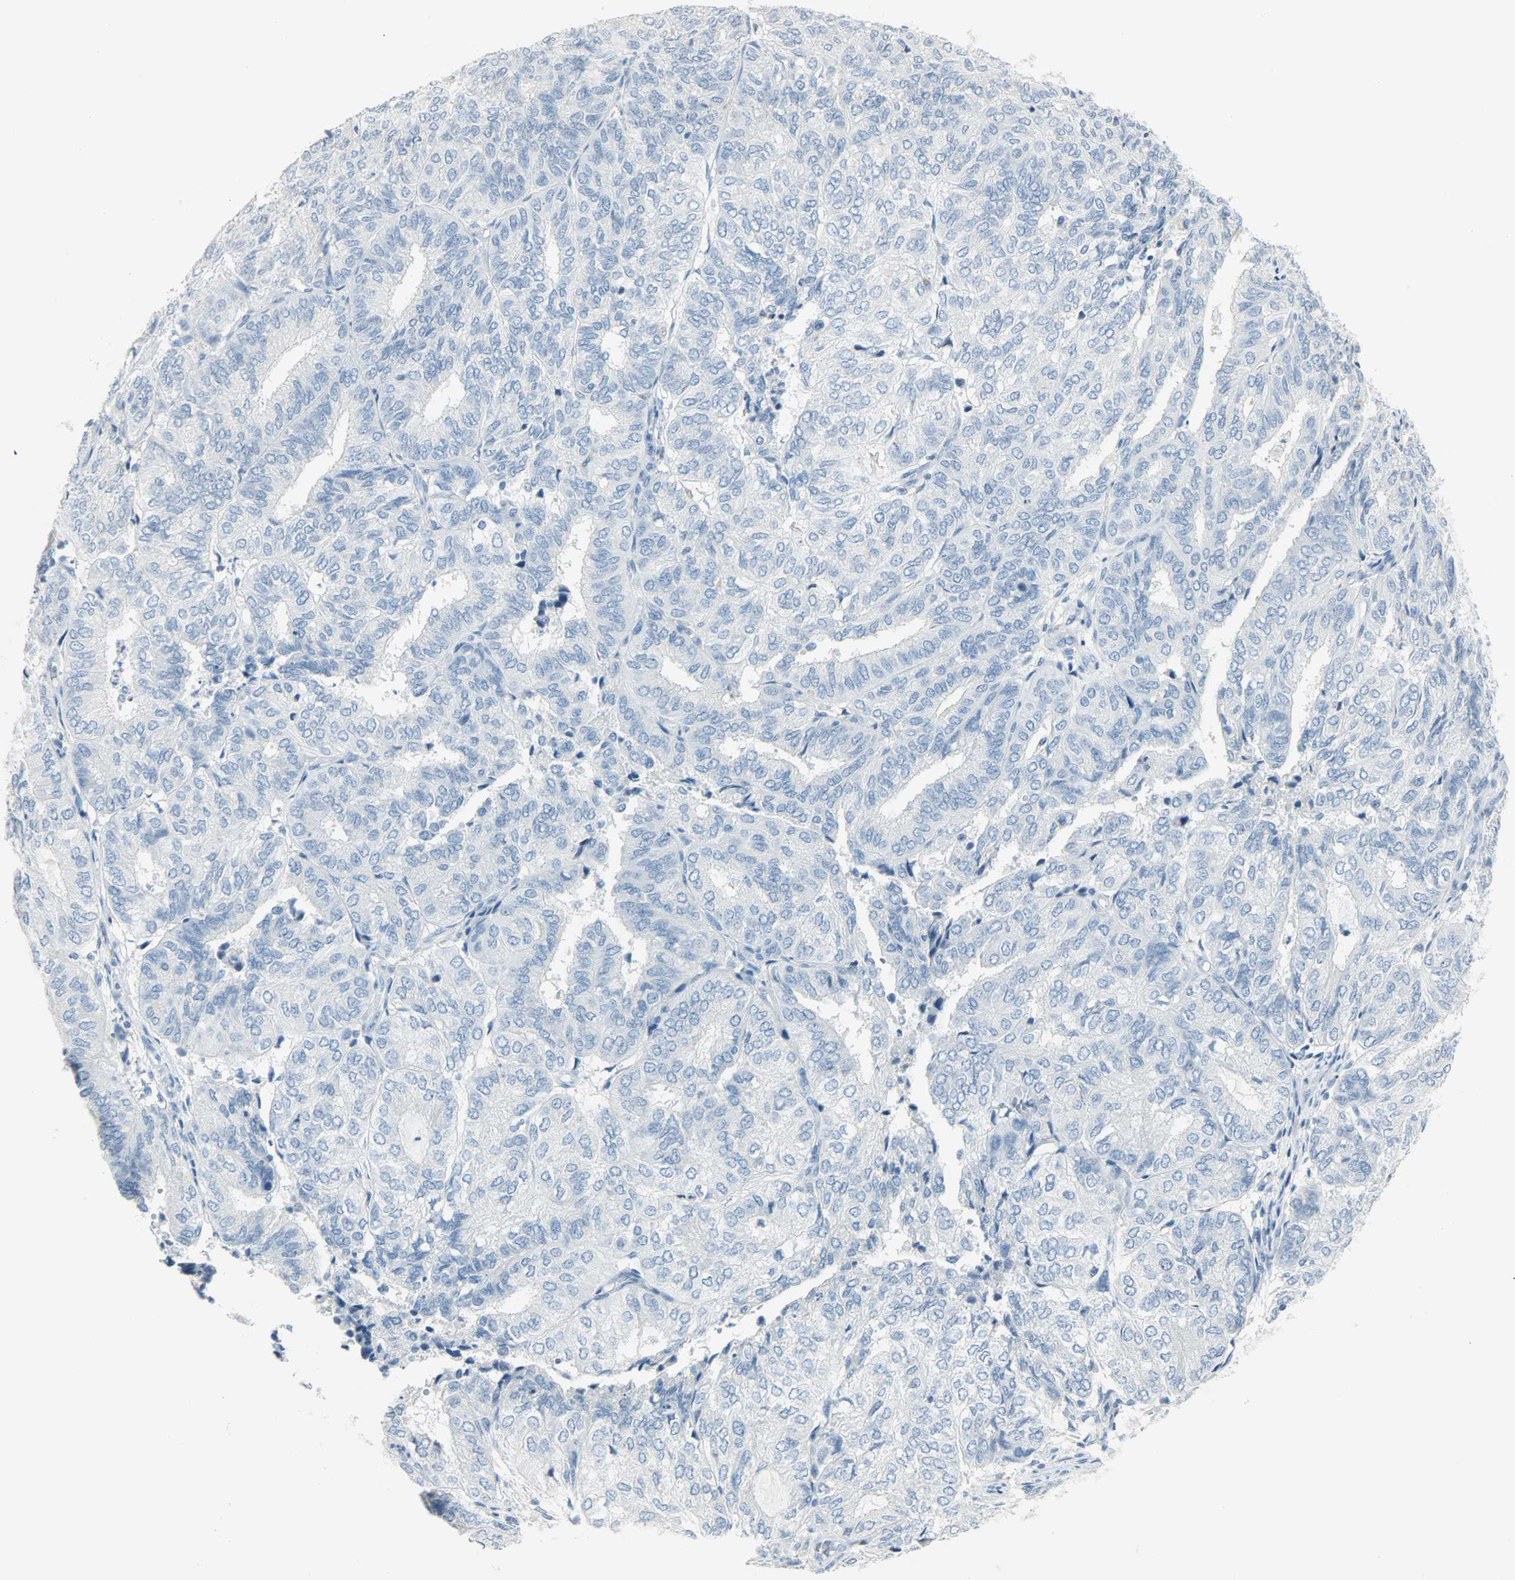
{"staining": {"intensity": "negative", "quantity": "none", "location": "none"}, "tissue": "endometrial cancer", "cell_type": "Tumor cells", "image_type": "cancer", "snomed": [{"axis": "morphology", "description": "Adenocarcinoma, NOS"}, {"axis": "topography", "description": "Uterus"}], "caption": "This is an immunohistochemistry micrograph of endometrial cancer. There is no positivity in tumor cells.", "gene": "PTPN6", "patient": {"sex": "female", "age": 60}}